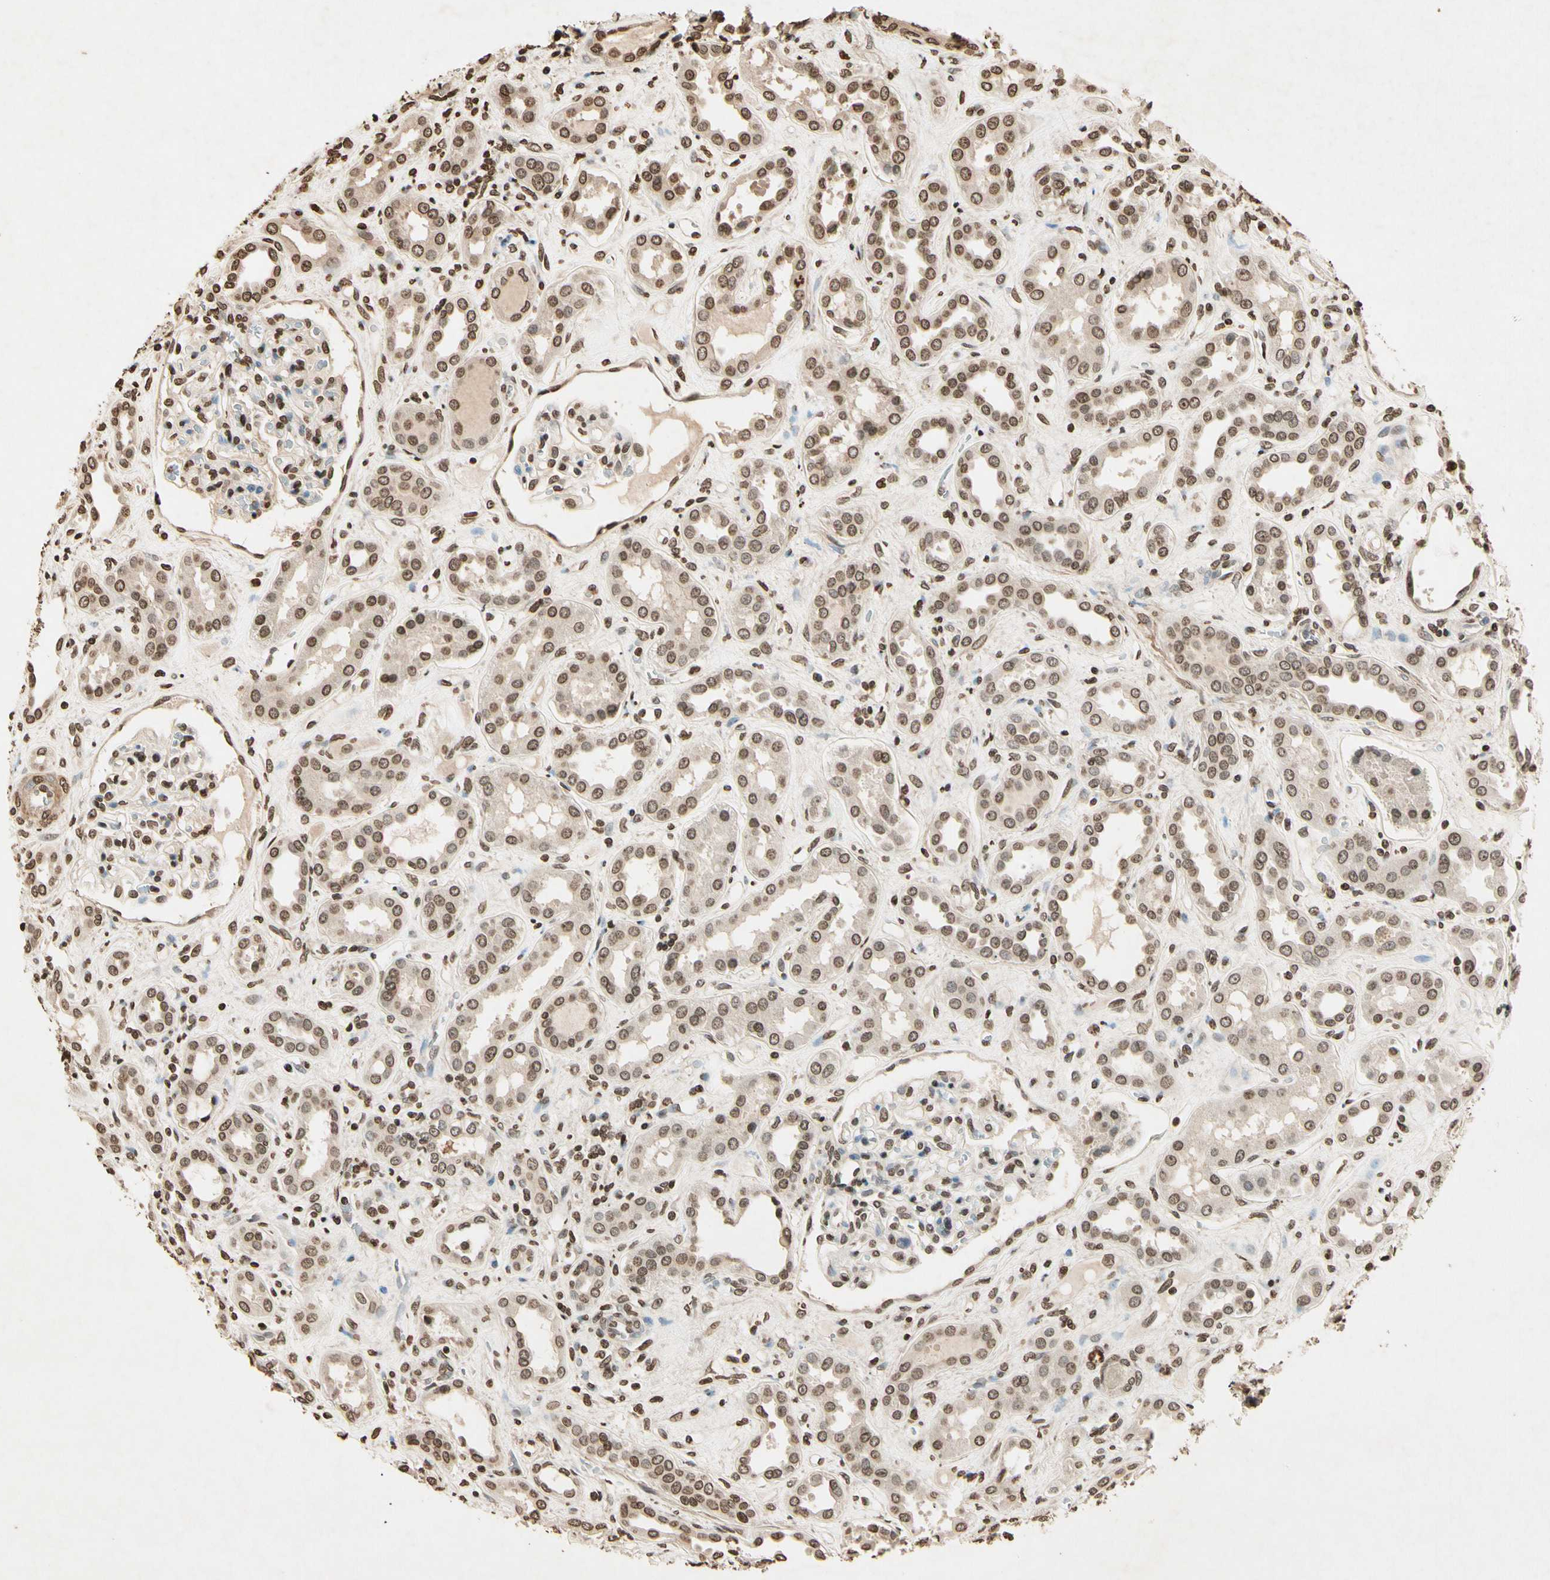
{"staining": {"intensity": "moderate", "quantity": "25%-75%", "location": "nuclear"}, "tissue": "kidney", "cell_type": "Cells in glomeruli", "image_type": "normal", "snomed": [{"axis": "morphology", "description": "Normal tissue, NOS"}, {"axis": "topography", "description": "Kidney"}], "caption": "Protein analysis of benign kidney demonstrates moderate nuclear staining in approximately 25%-75% of cells in glomeruli.", "gene": "TOP1", "patient": {"sex": "male", "age": 59}}